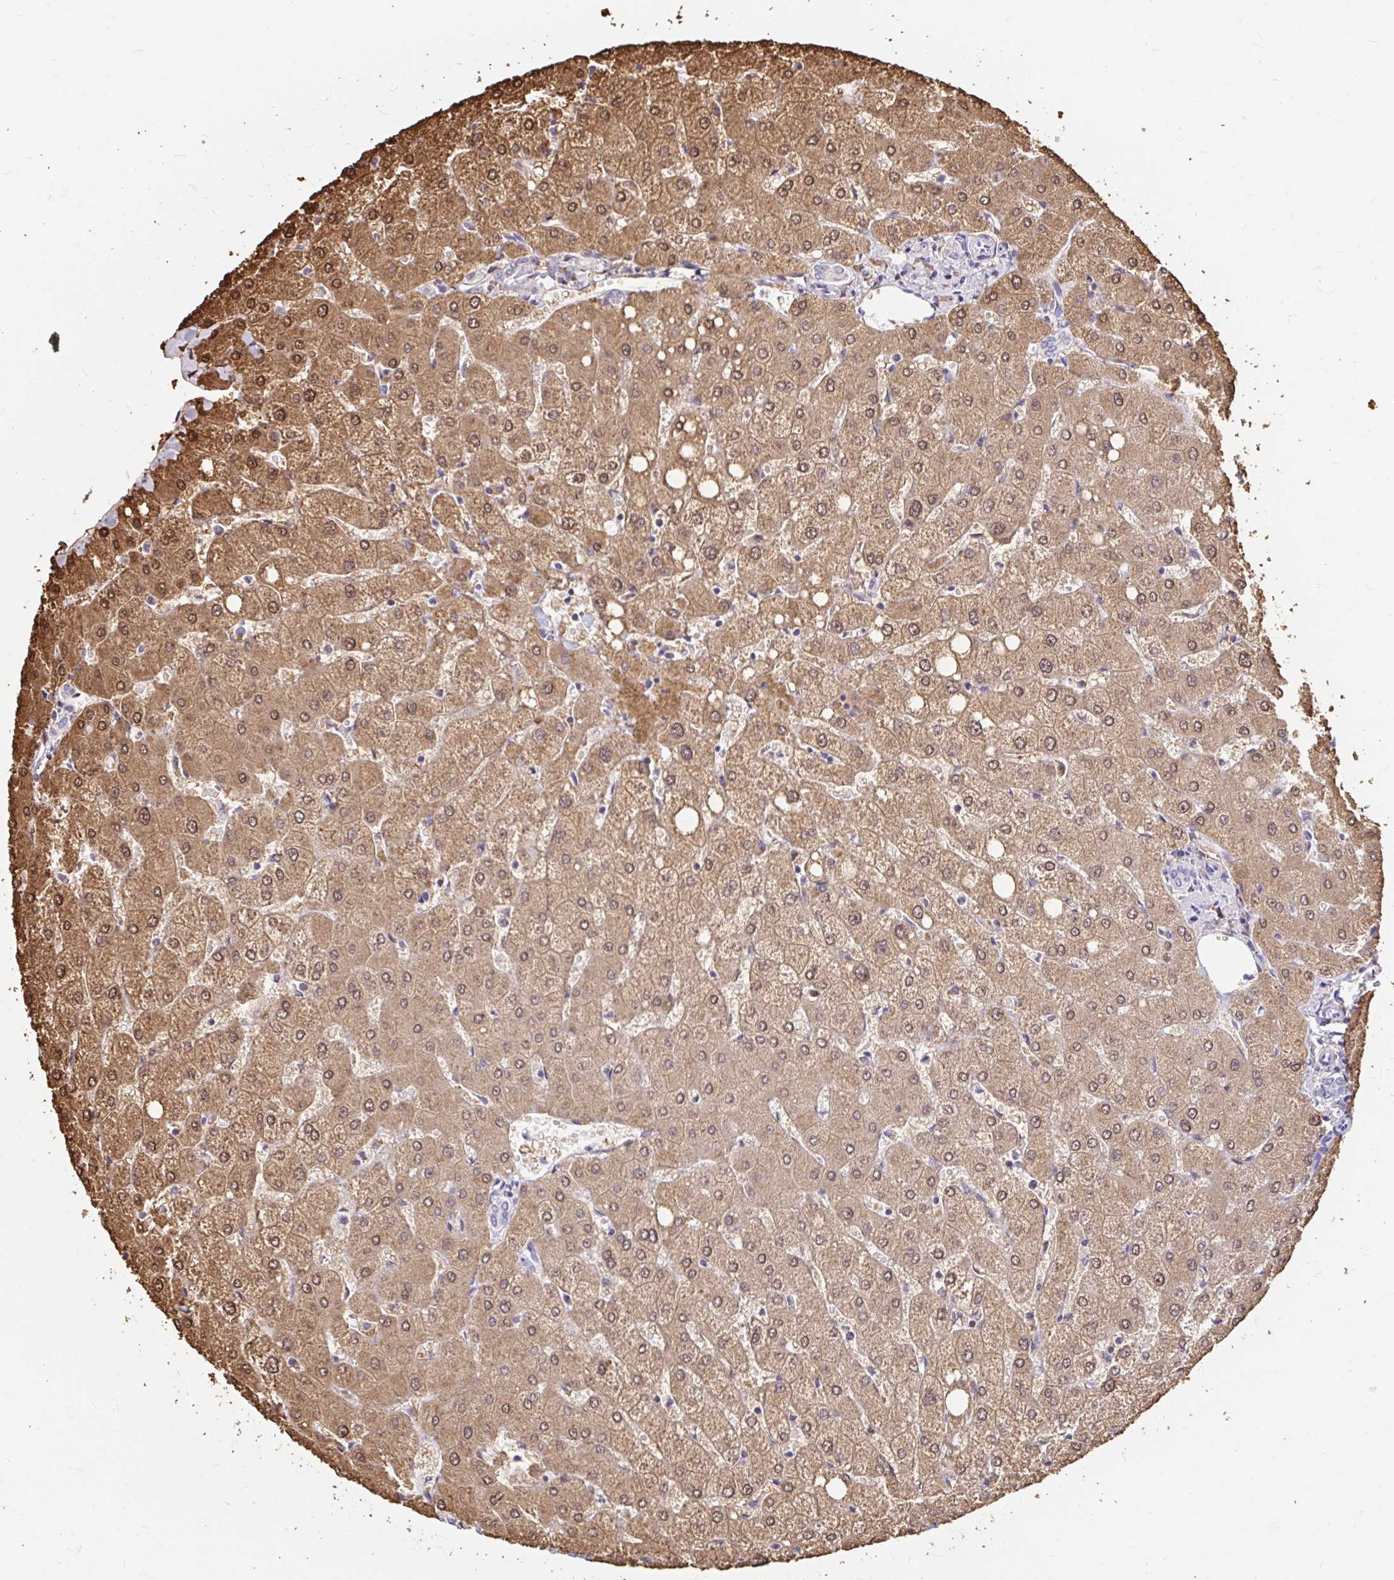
{"staining": {"intensity": "negative", "quantity": "none", "location": "none"}, "tissue": "liver", "cell_type": "Cholangiocytes", "image_type": "normal", "snomed": [{"axis": "morphology", "description": "Normal tissue, NOS"}, {"axis": "topography", "description": "Liver"}], "caption": "The immunohistochemistry micrograph has no significant staining in cholangiocytes of liver. (DAB IHC visualized using brightfield microscopy, high magnification).", "gene": "ADH1A", "patient": {"sex": "female", "age": 54}}